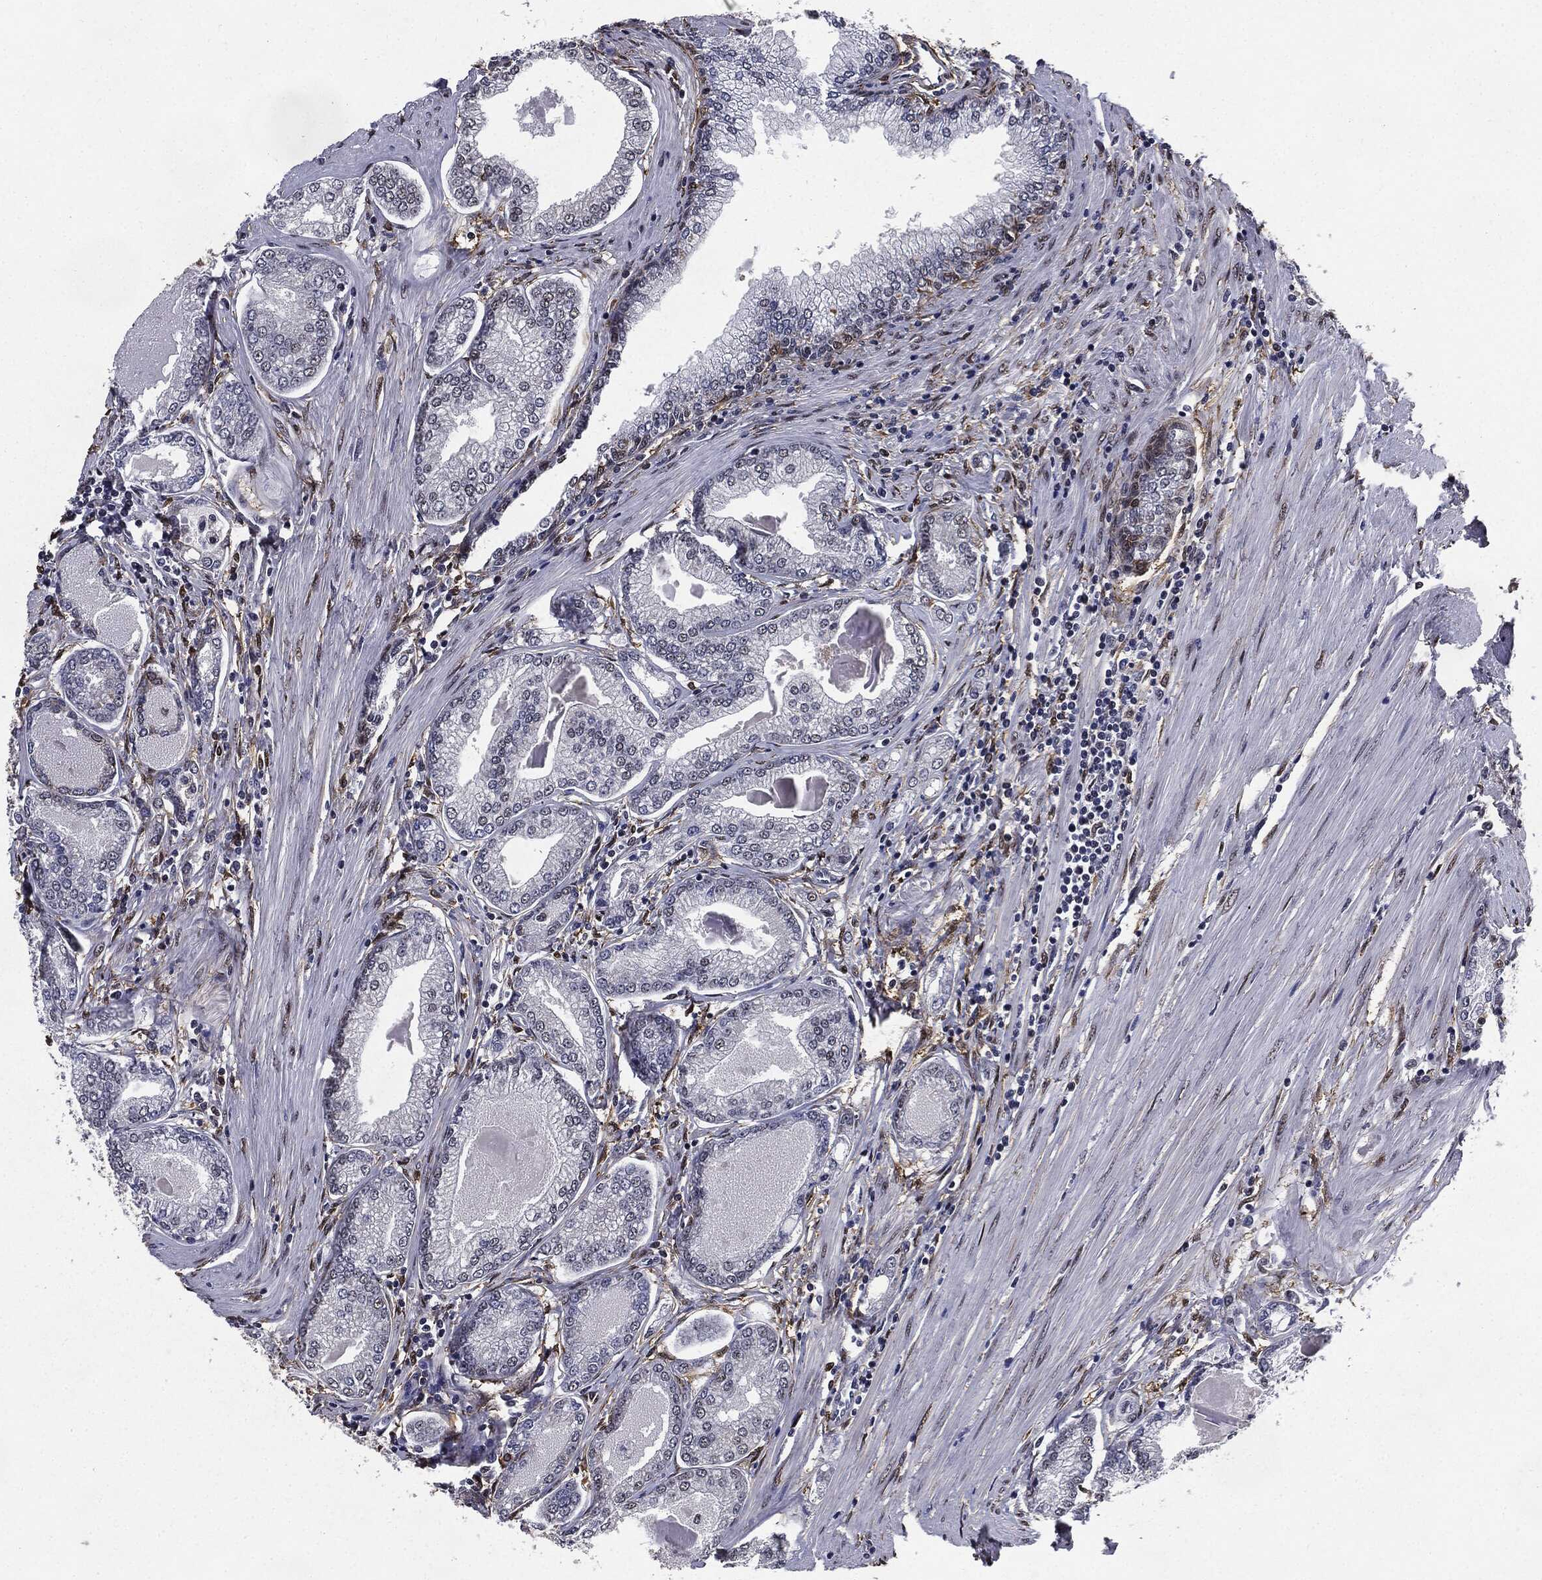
{"staining": {"intensity": "negative", "quantity": "none", "location": "none"}, "tissue": "prostate cancer", "cell_type": "Tumor cells", "image_type": "cancer", "snomed": [{"axis": "morphology", "description": "Adenocarcinoma, Low grade"}, {"axis": "topography", "description": "Prostate"}], "caption": "A high-resolution image shows immunohistochemistry staining of prostate cancer, which shows no significant positivity in tumor cells.", "gene": "JUN", "patient": {"sex": "male", "age": 72}}